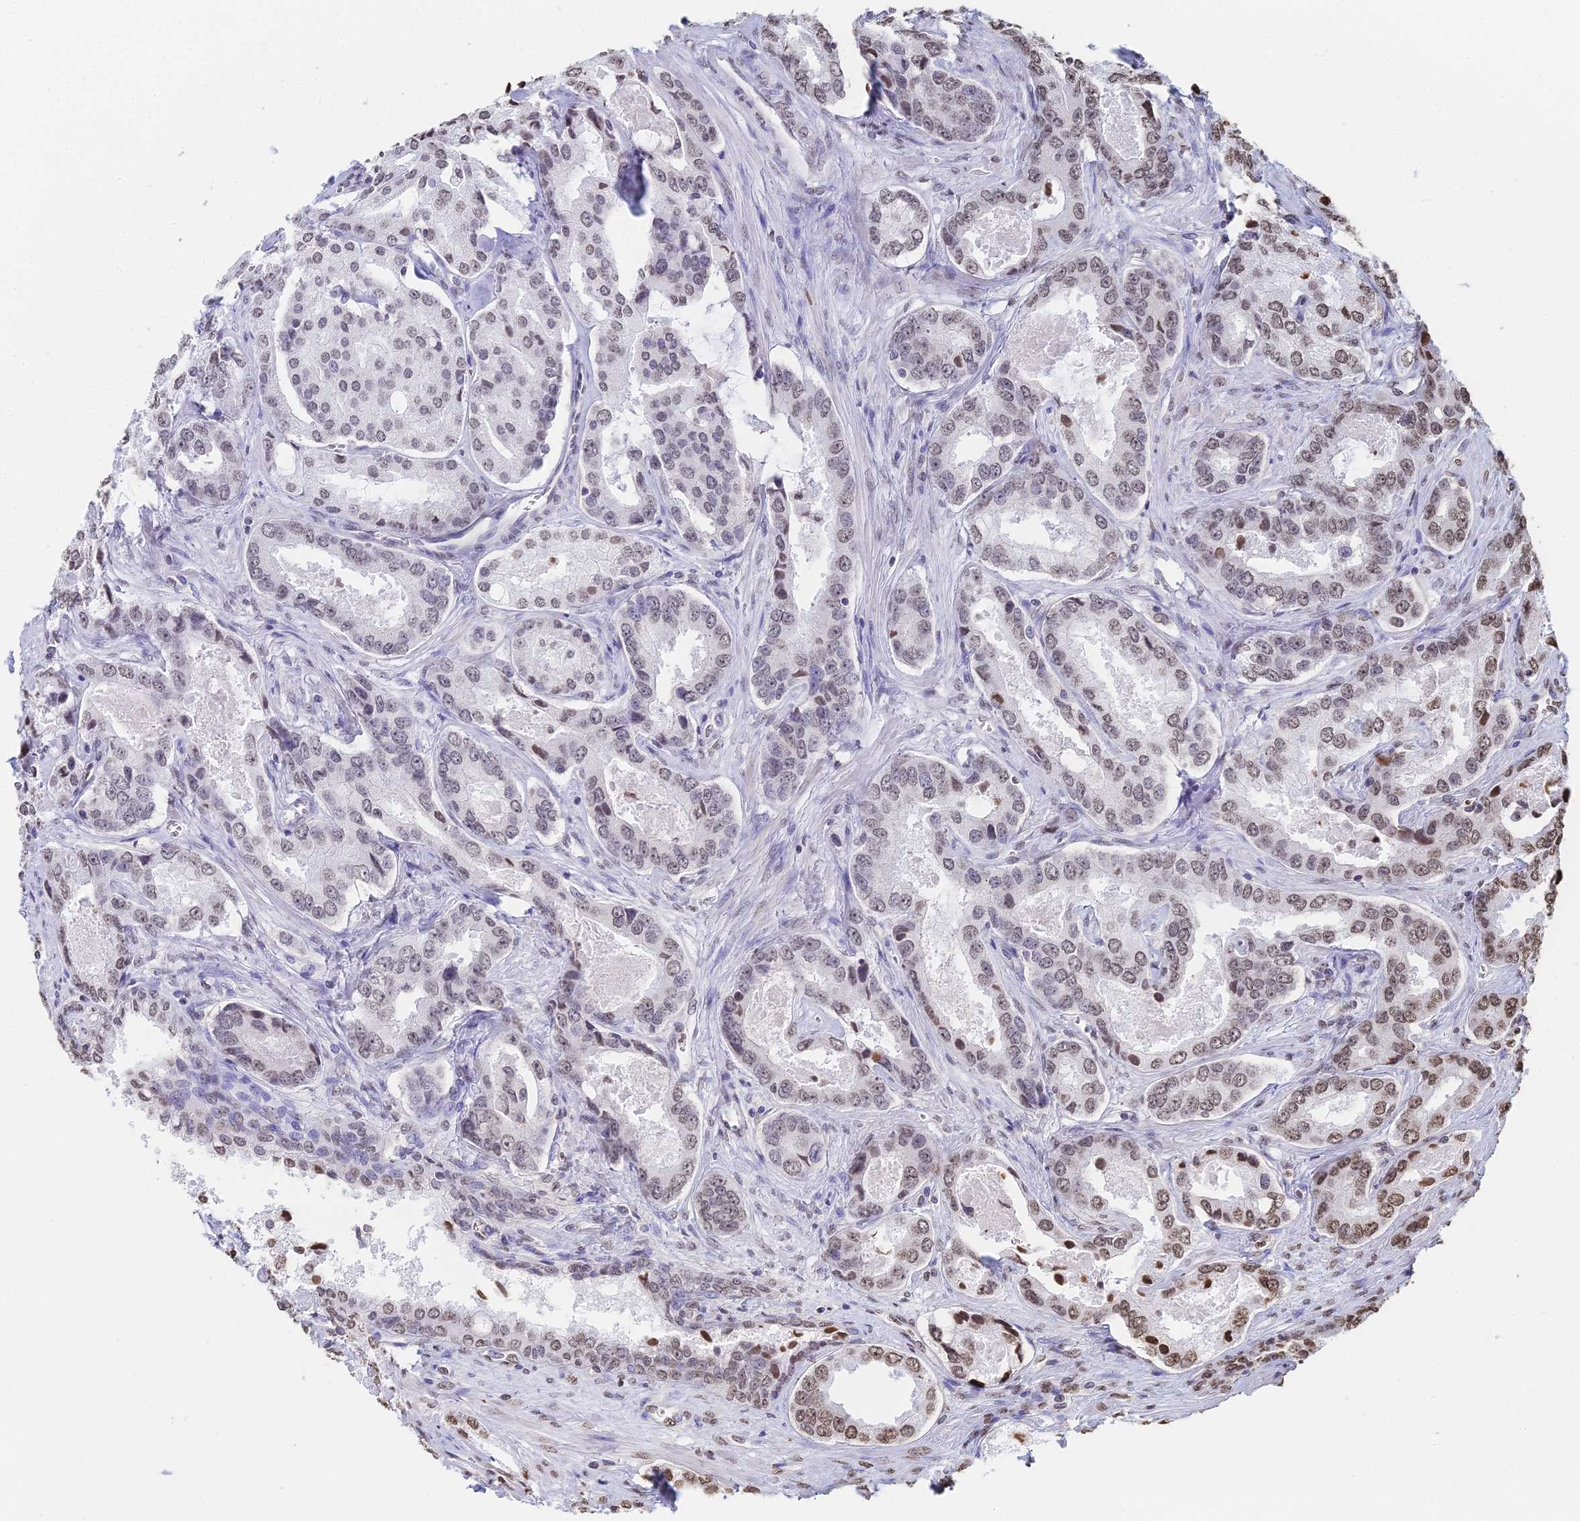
{"staining": {"intensity": "weak", "quantity": "25%-75%", "location": "nuclear"}, "tissue": "prostate cancer", "cell_type": "Tumor cells", "image_type": "cancer", "snomed": [{"axis": "morphology", "description": "Adenocarcinoma, Low grade"}, {"axis": "topography", "description": "Prostate"}], "caption": "Prostate adenocarcinoma (low-grade) was stained to show a protein in brown. There is low levels of weak nuclear positivity in approximately 25%-75% of tumor cells.", "gene": "GBP3", "patient": {"sex": "male", "age": 68}}